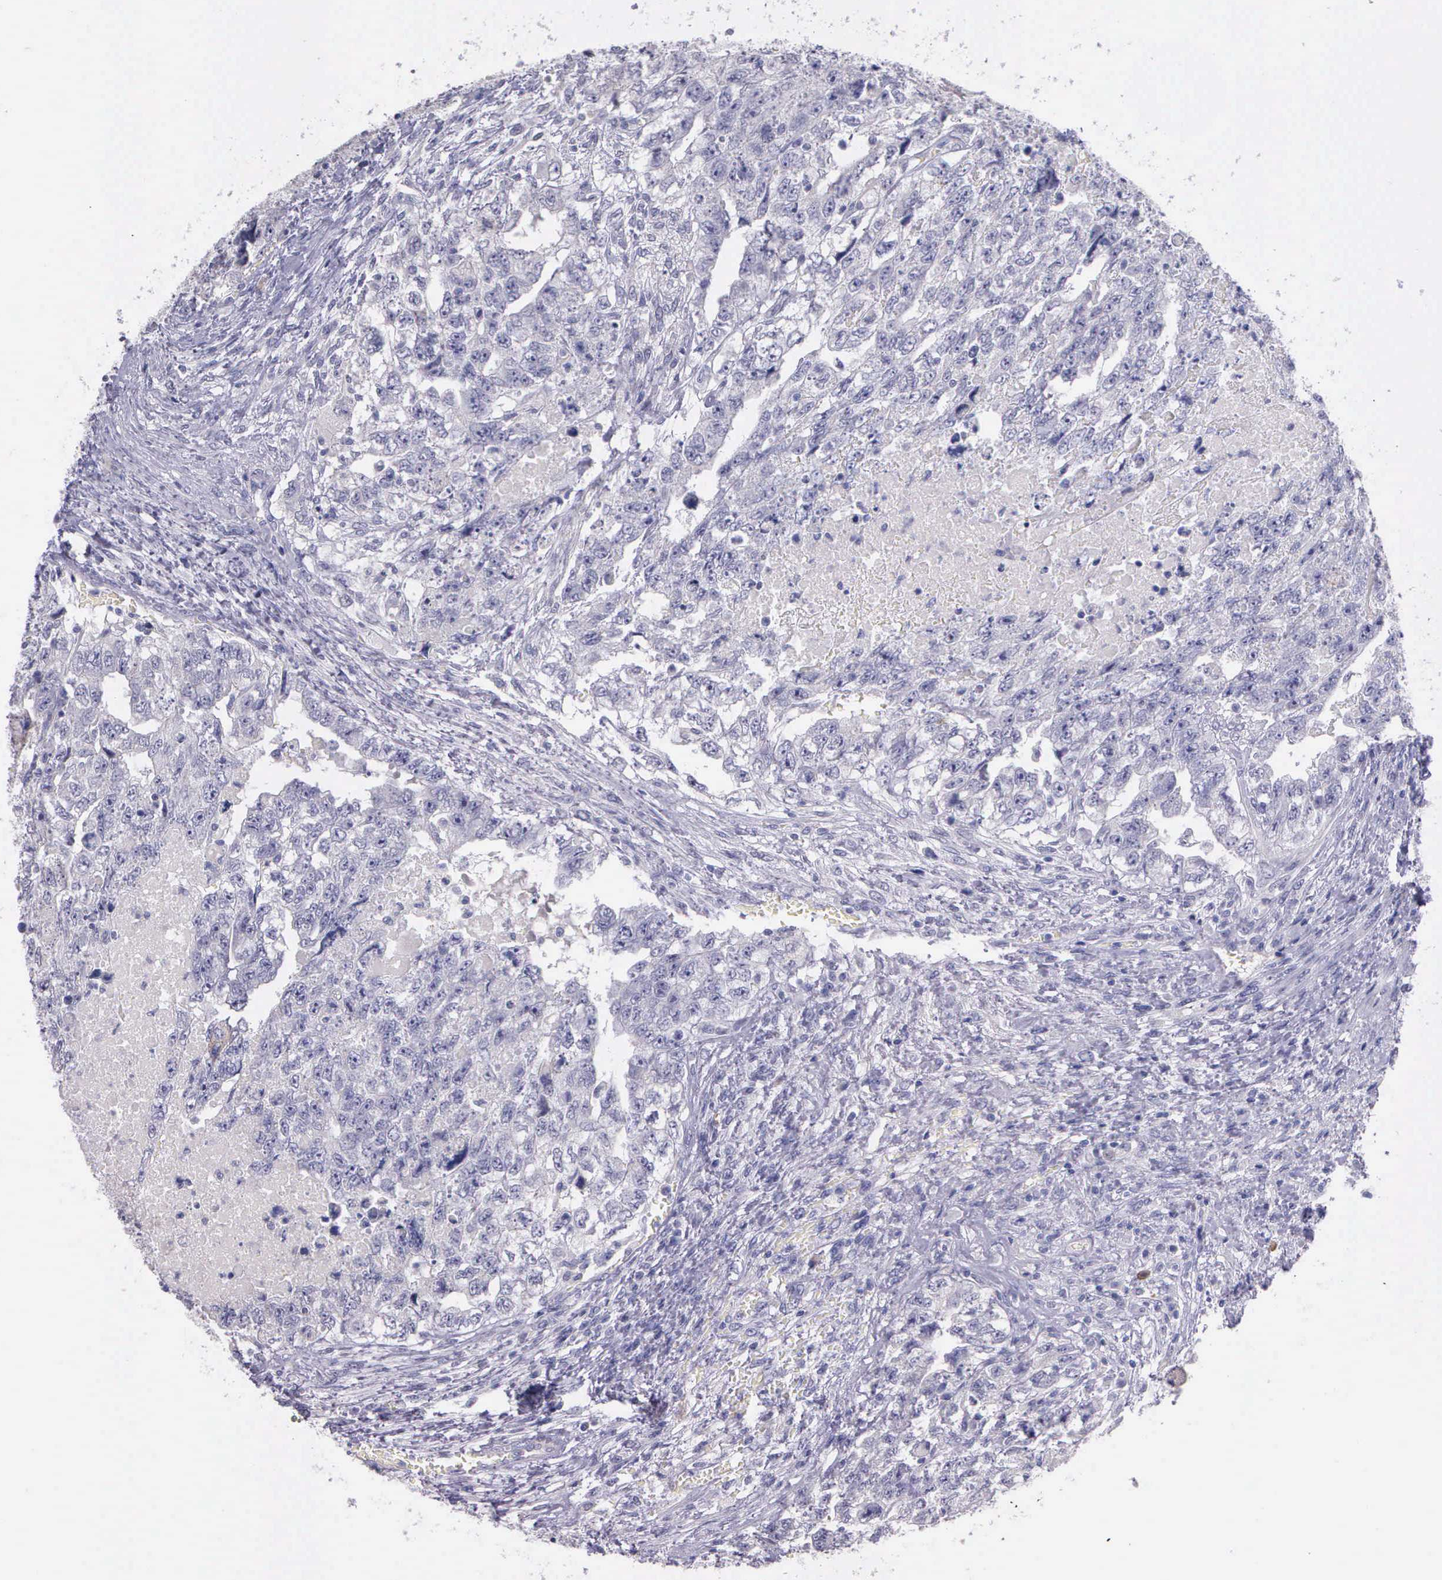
{"staining": {"intensity": "negative", "quantity": "none", "location": "none"}, "tissue": "testis cancer", "cell_type": "Tumor cells", "image_type": "cancer", "snomed": [{"axis": "morphology", "description": "Carcinoma, Embryonal, NOS"}, {"axis": "topography", "description": "Testis"}], "caption": "Image shows no protein staining in tumor cells of testis cancer tissue. (DAB immunohistochemistry (IHC) with hematoxylin counter stain).", "gene": "THSD7A", "patient": {"sex": "male", "age": 36}}